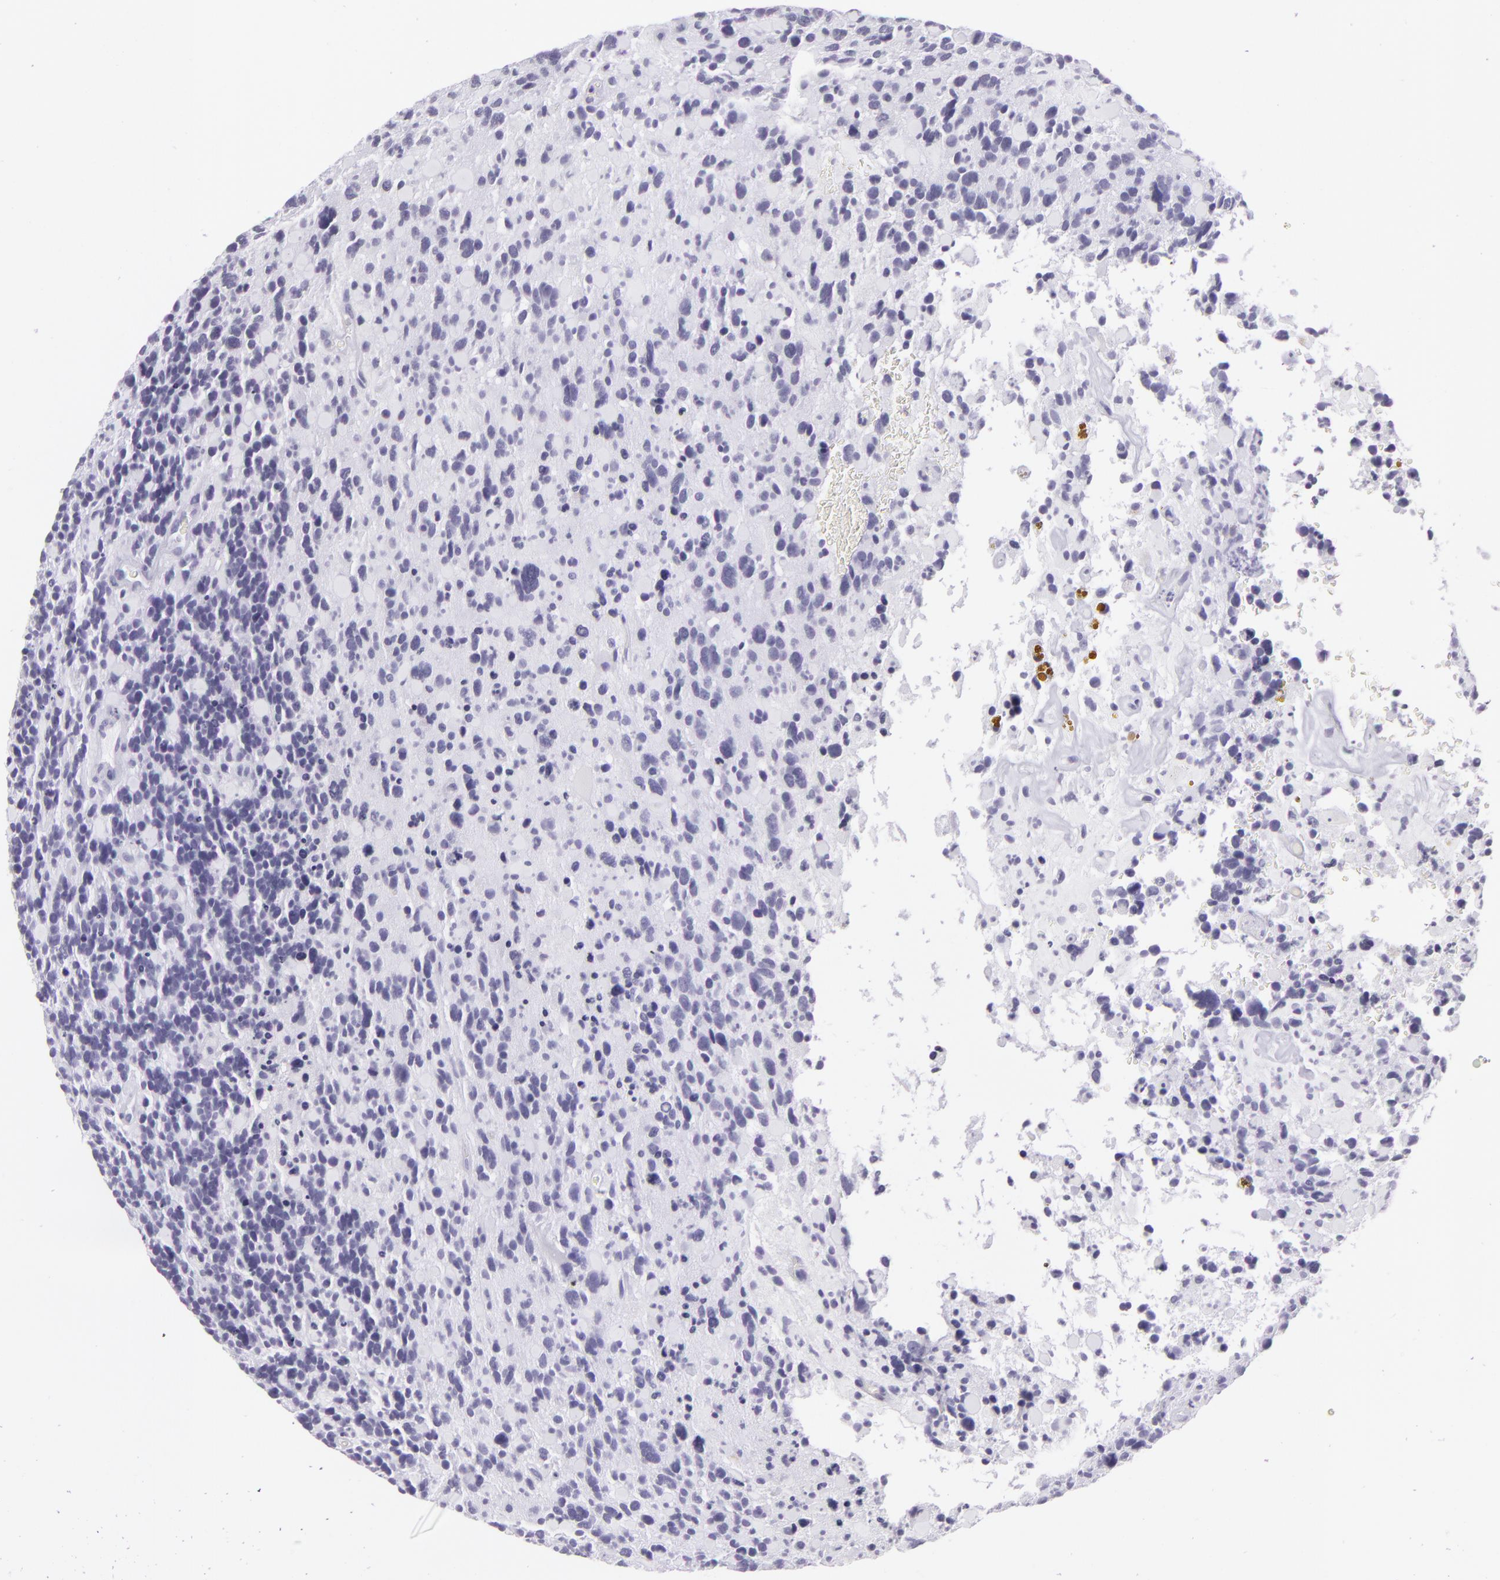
{"staining": {"intensity": "negative", "quantity": "none", "location": "none"}, "tissue": "glioma", "cell_type": "Tumor cells", "image_type": "cancer", "snomed": [{"axis": "morphology", "description": "Glioma, malignant, High grade"}, {"axis": "topography", "description": "Brain"}], "caption": "Malignant high-grade glioma stained for a protein using IHC shows no staining tumor cells.", "gene": "MUC6", "patient": {"sex": "female", "age": 37}}